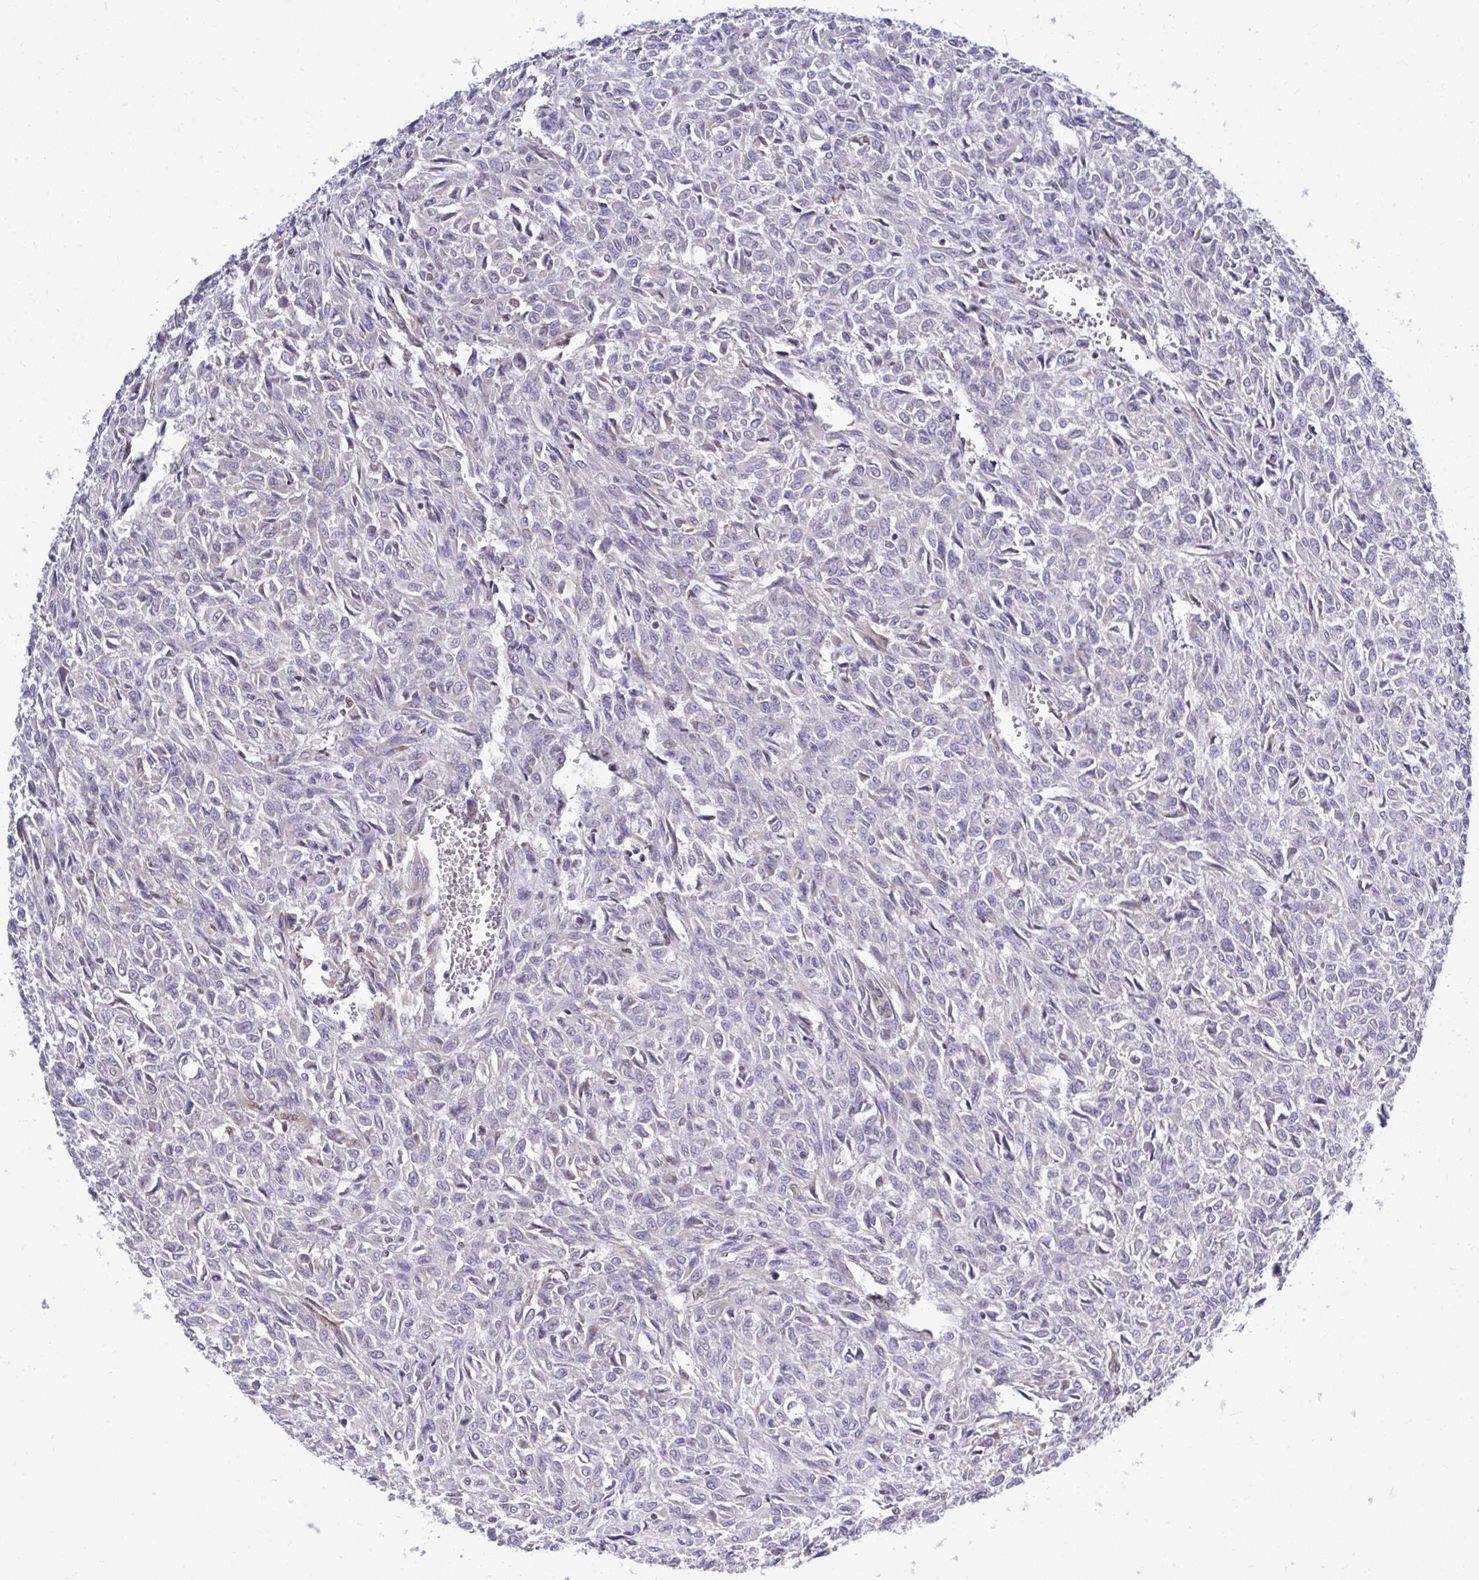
{"staining": {"intensity": "negative", "quantity": "none", "location": "none"}, "tissue": "renal cancer", "cell_type": "Tumor cells", "image_type": "cancer", "snomed": [{"axis": "morphology", "description": "Adenocarcinoma, NOS"}, {"axis": "topography", "description": "Kidney"}], "caption": "The immunohistochemistry image has no significant staining in tumor cells of renal adenocarcinoma tissue. The staining was performed using DAB (3,3'-diaminobenzidine) to visualize the protein expression in brown, while the nuclei were stained in blue with hematoxylin (Magnification: 20x).", "gene": "SELENON", "patient": {"sex": "male", "age": 58}}